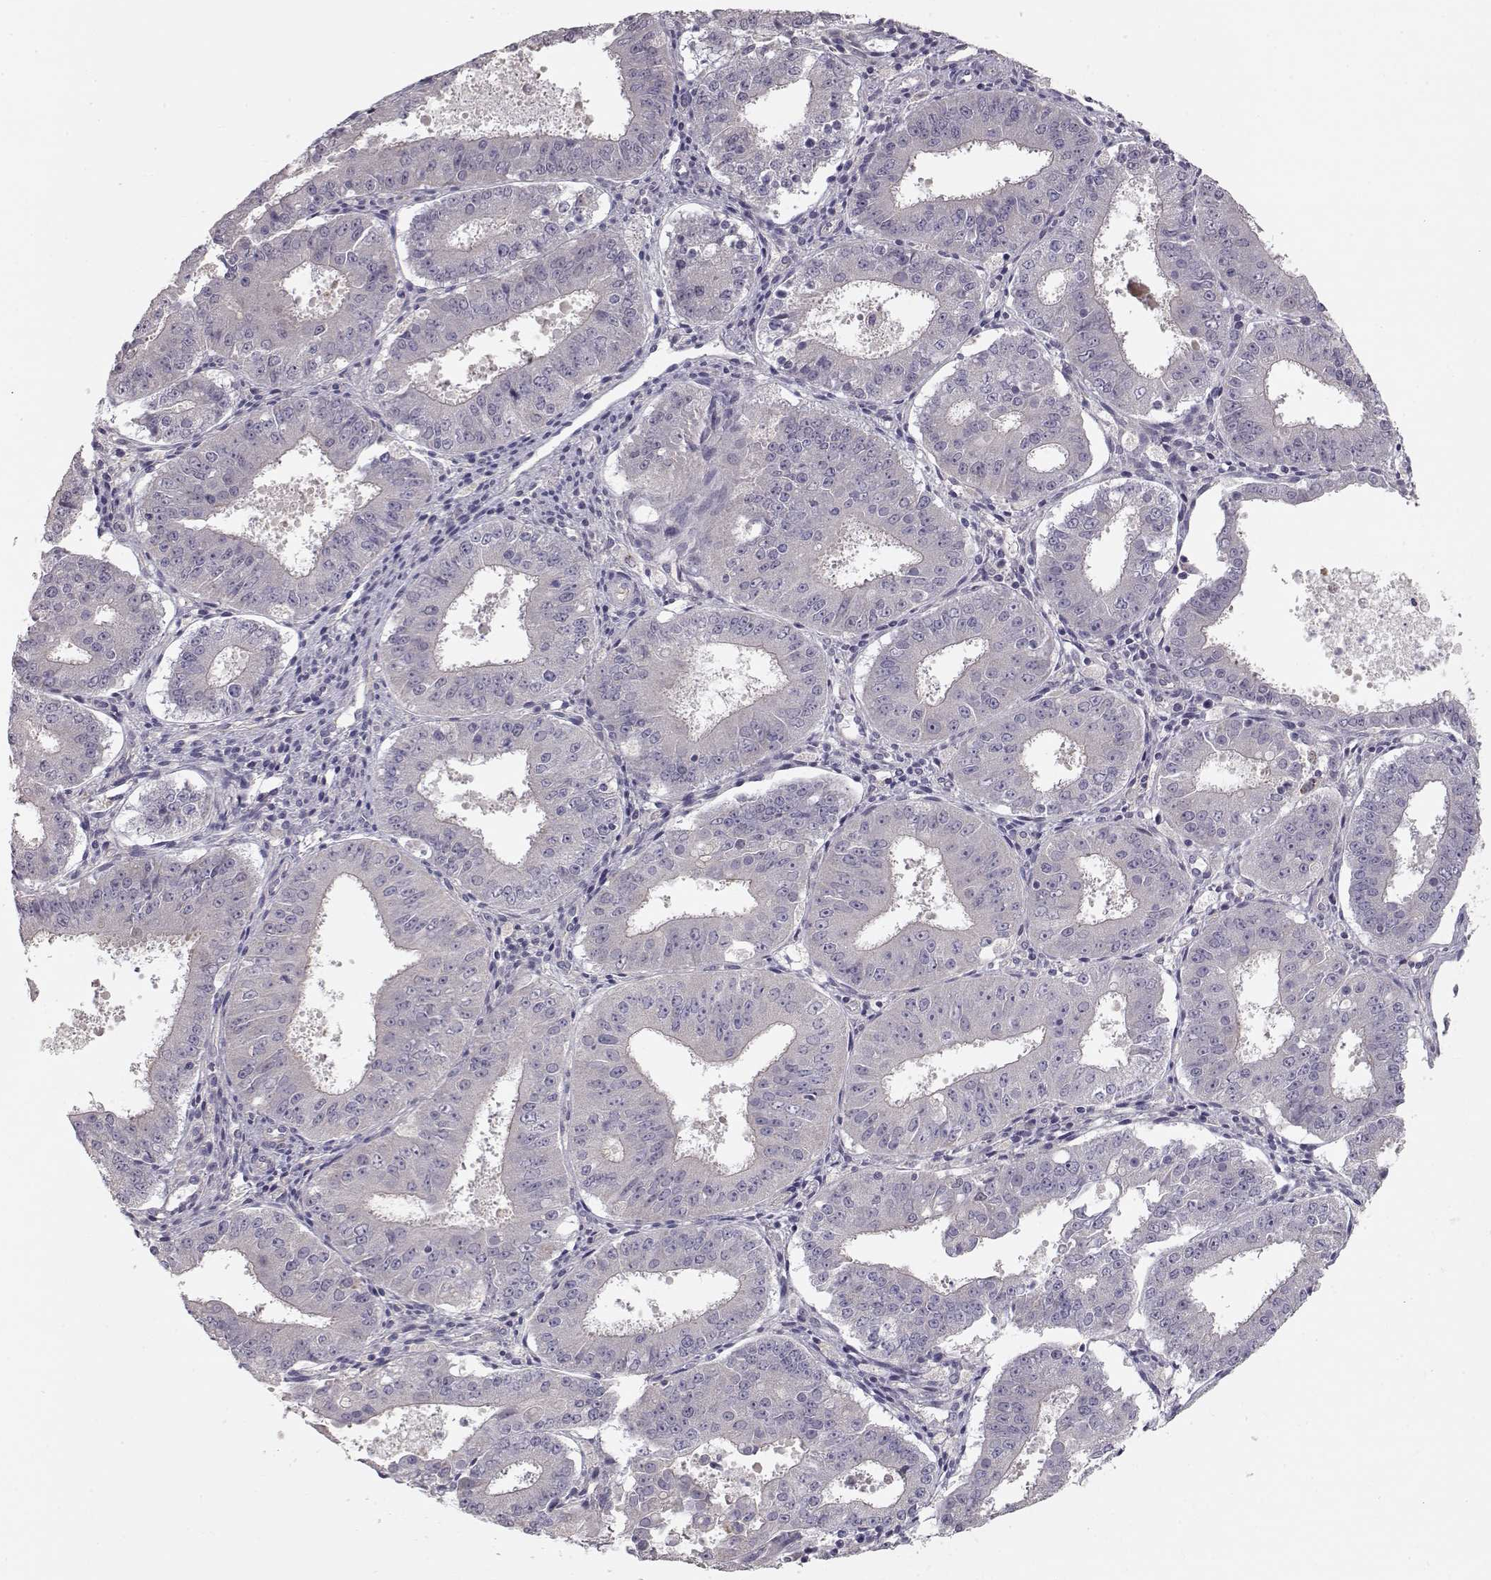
{"staining": {"intensity": "negative", "quantity": "none", "location": "none"}, "tissue": "ovarian cancer", "cell_type": "Tumor cells", "image_type": "cancer", "snomed": [{"axis": "morphology", "description": "Carcinoma, endometroid"}, {"axis": "topography", "description": "Ovary"}], "caption": "A histopathology image of ovarian endometroid carcinoma stained for a protein reveals no brown staining in tumor cells.", "gene": "ARHGAP8", "patient": {"sex": "female", "age": 42}}